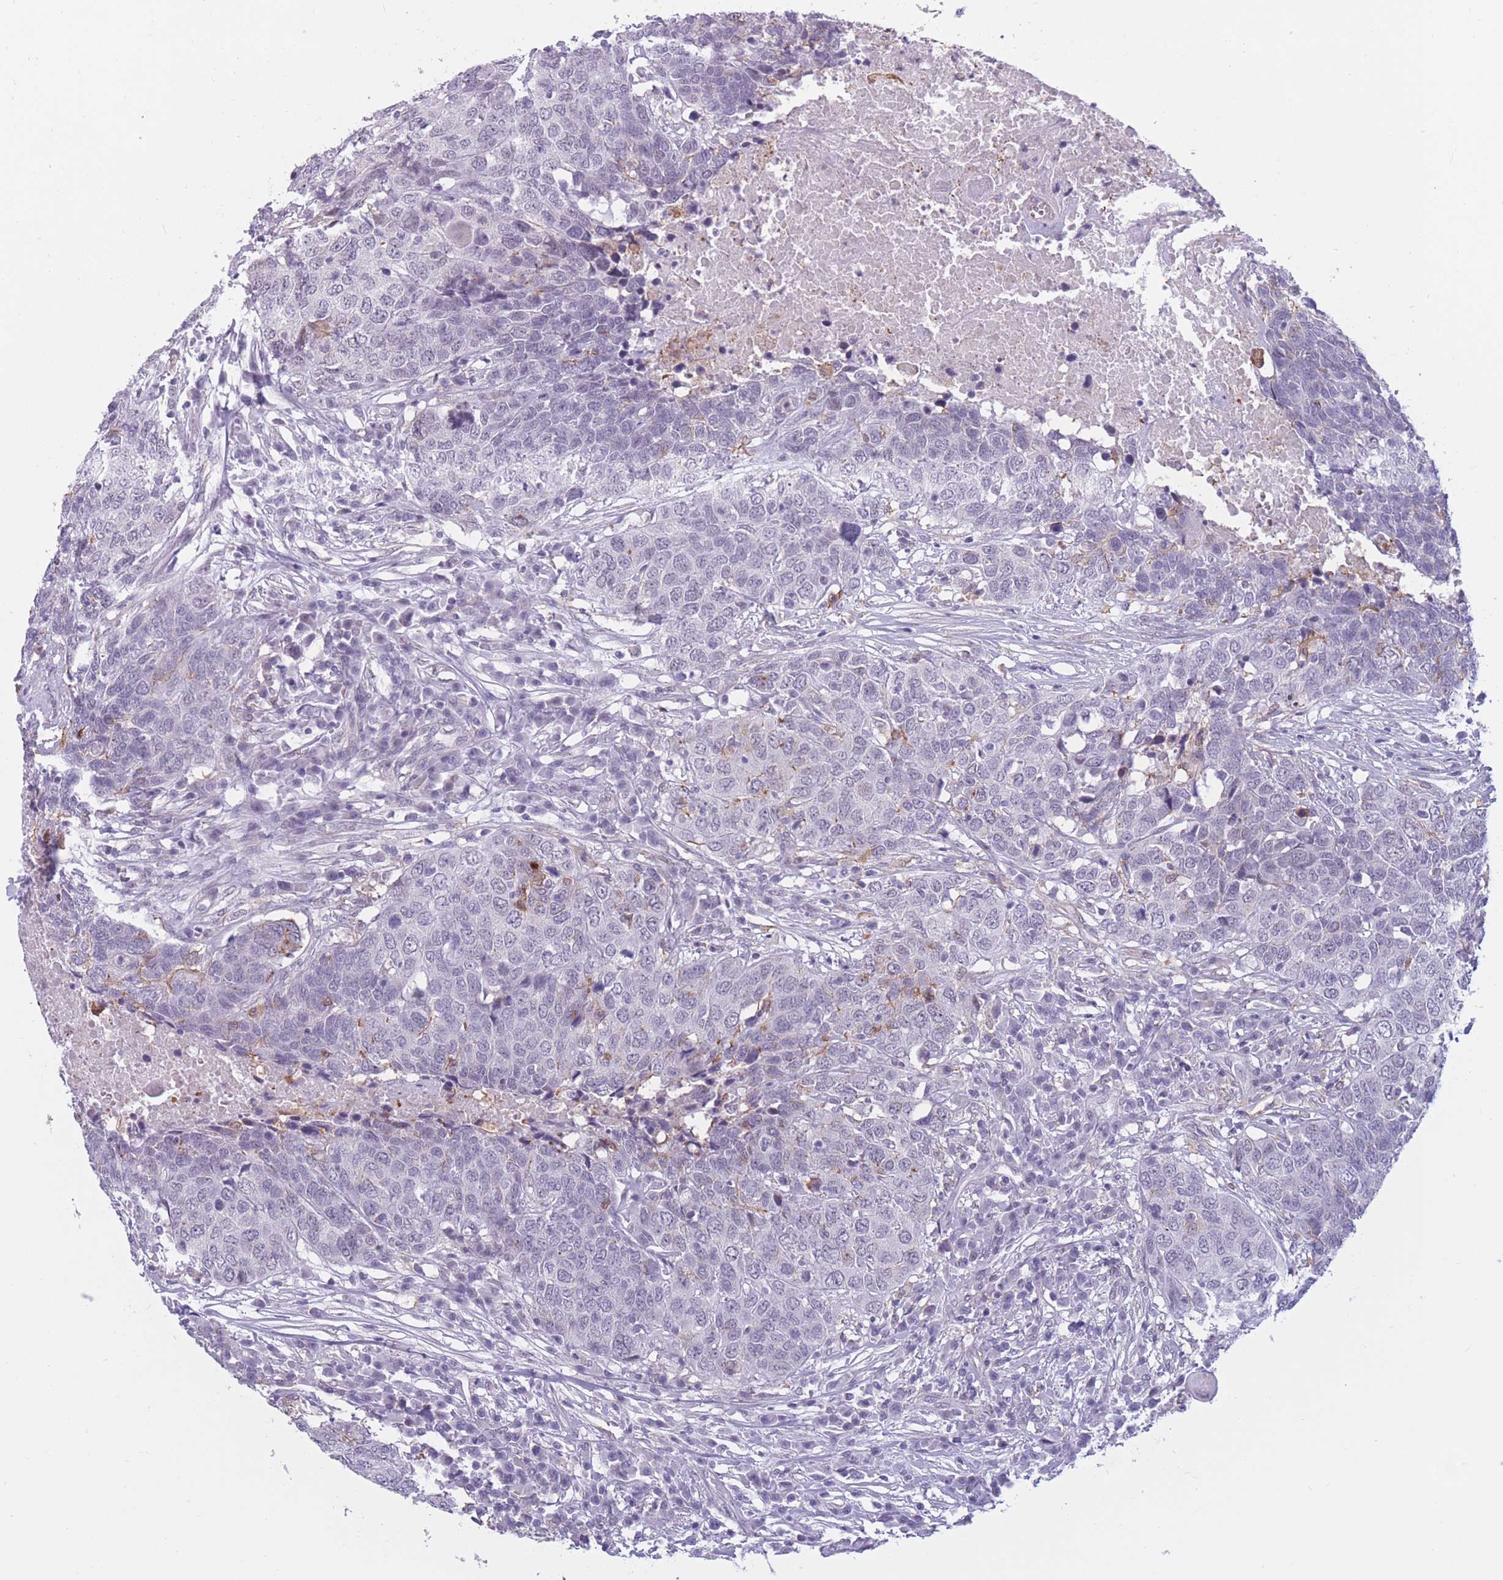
{"staining": {"intensity": "negative", "quantity": "none", "location": "none"}, "tissue": "head and neck cancer", "cell_type": "Tumor cells", "image_type": "cancer", "snomed": [{"axis": "morphology", "description": "Squamous cell carcinoma, NOS"}, {"axis": "topography", "description": "Head-Neck"}], "caption": "This photomicrograph is of head and neck cancer stained with immunohistochemistry (IHC) to label a protein in brown with the nuclei are counter-stained blue. There is no staining in tumor cells.", "gene": "PODXL", "patient": {"sex": "male", "age": 66}}